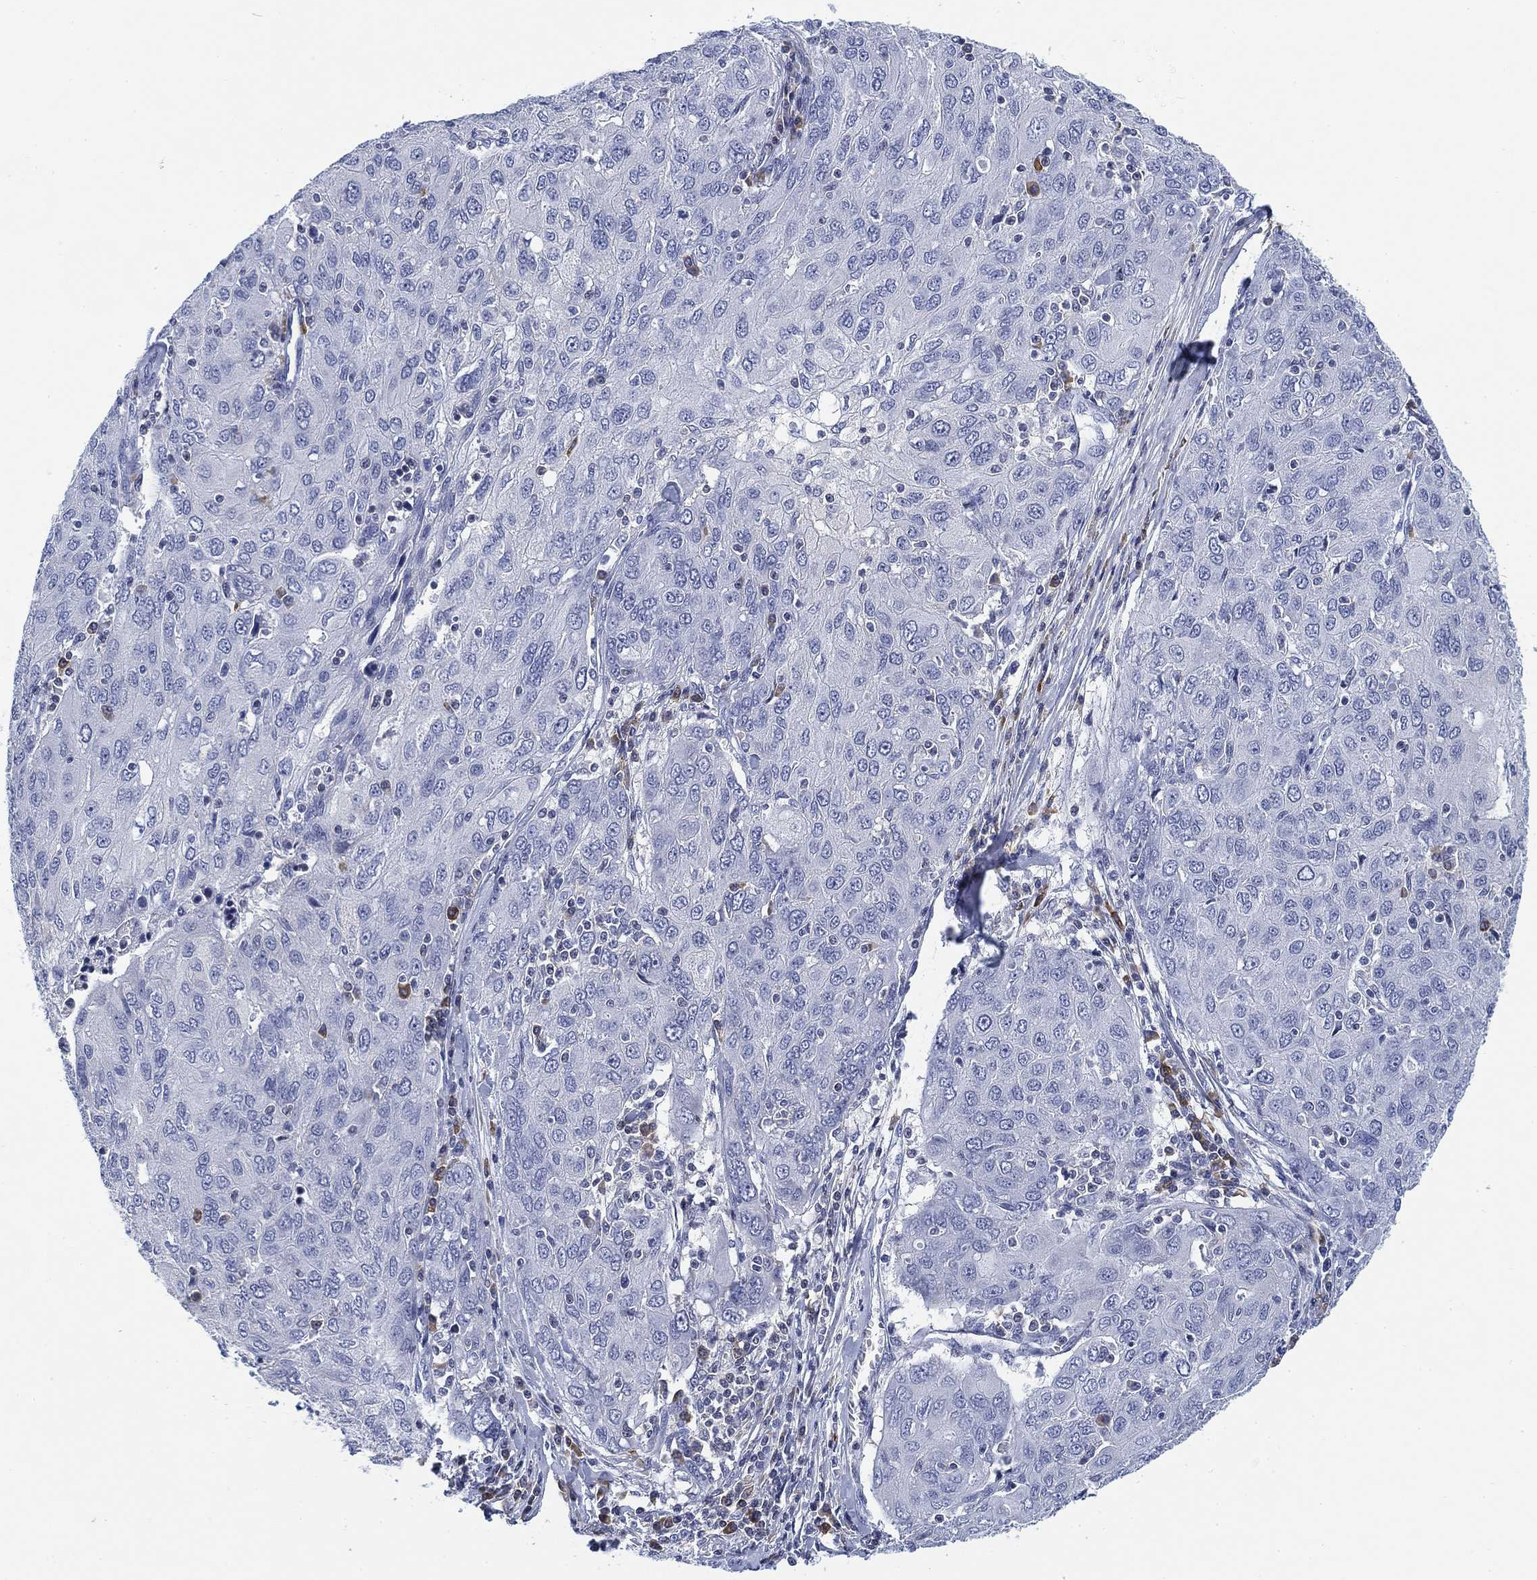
{"staining": {"intensity": "negative", "quantity": "none", "location": "none"}, "tissue": "ovarian cancer", "cell_type": "Tumor cells", "image_type": "cancer", "snomed": [{"axis": "morphology", "description": "Carcinoma, endometroid"}, {"axis": "topography", "description": "Ovary"}], "caption": "A micrograph of ovarian cancer stained for a protein demonstrates no brown staining in tumor cells. Brightfield microscopy of immunohistochemistry stained with DAB (brown) and hematoxylin (blue), captured at high magnification.", "gene": "FYB1", "patient": {"sex": "female", "age": 50}}